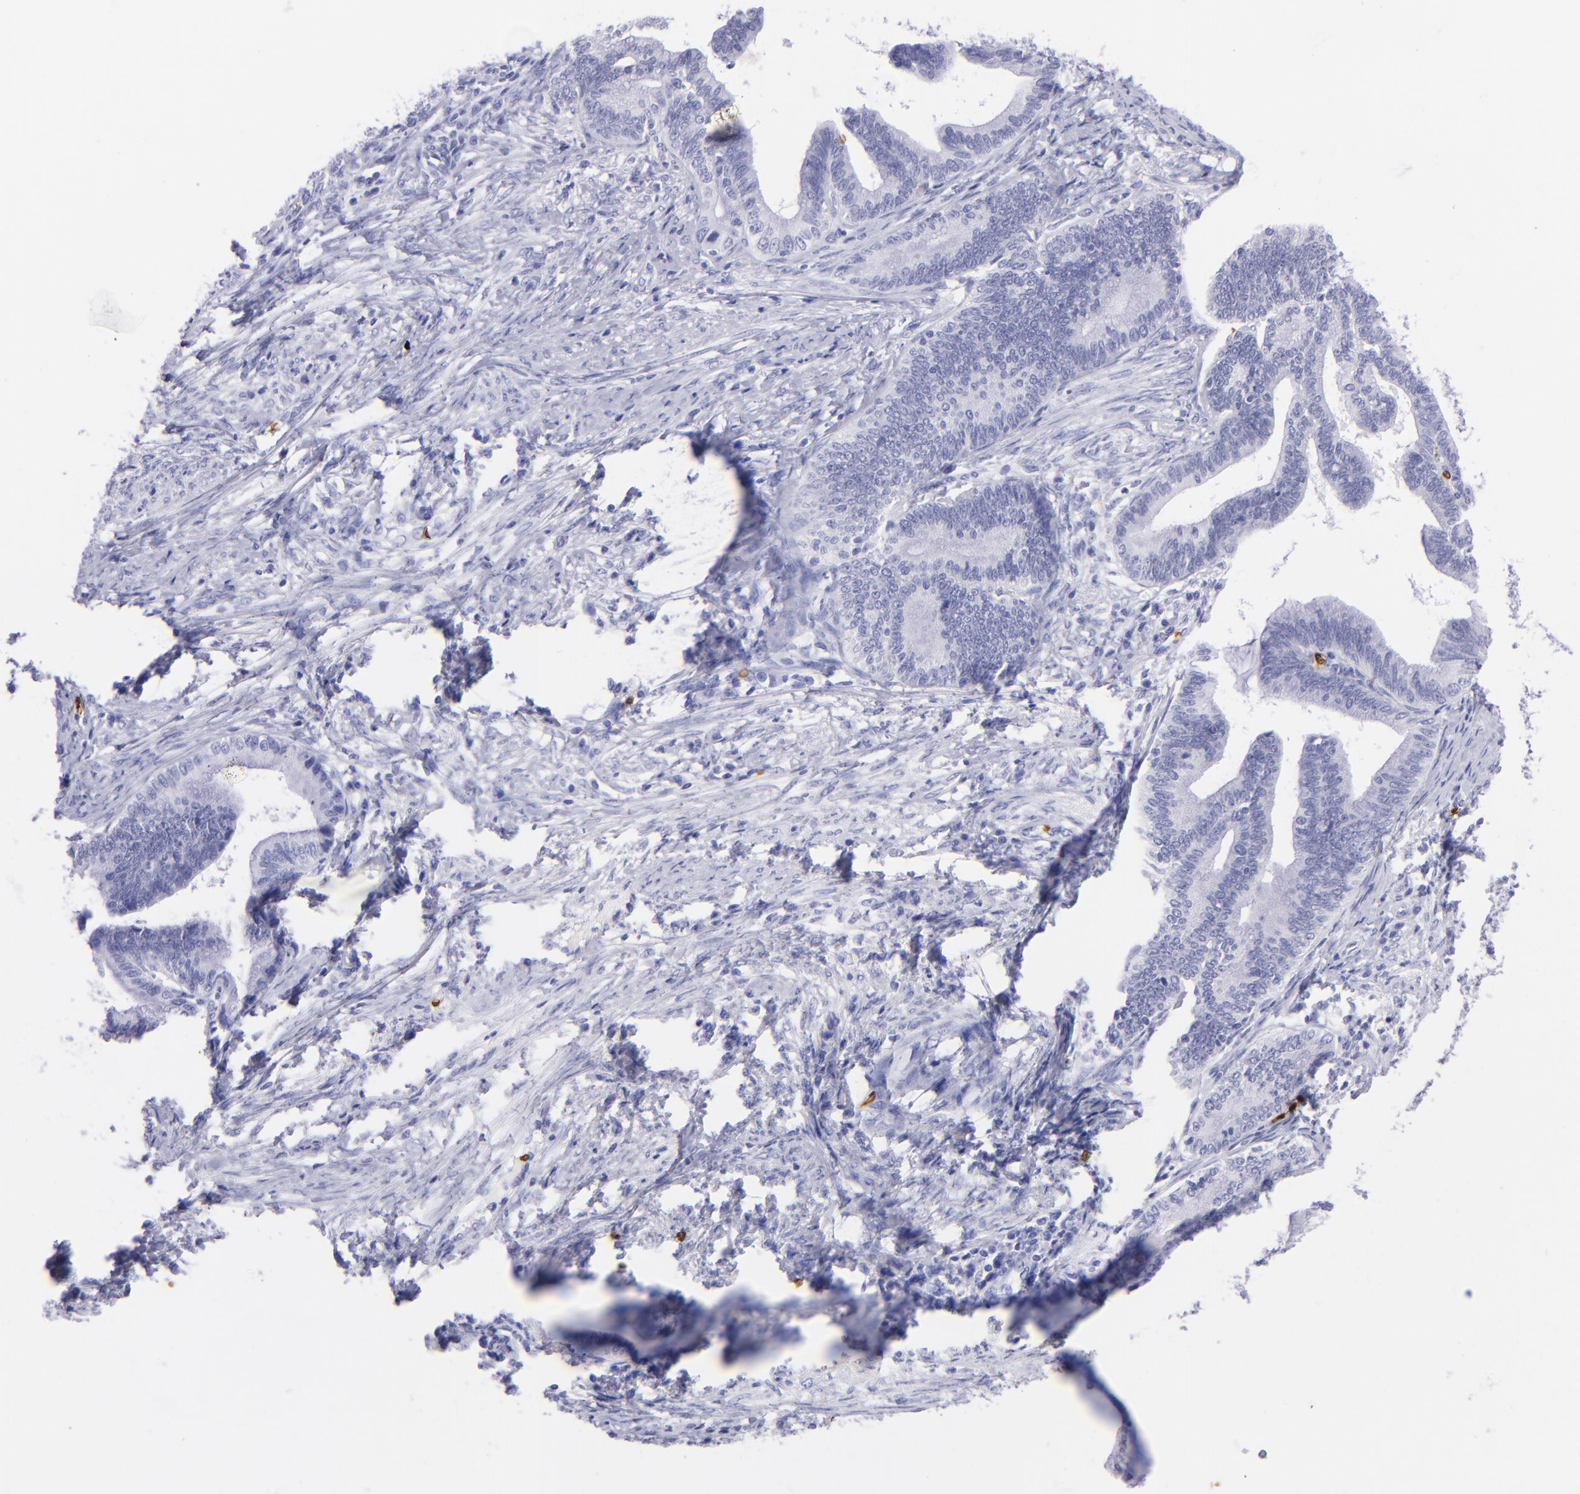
{"staining": {"intensity": "negative", "quantity": "none", "location": "none"}, "tissue": "cervical cancer", "cell_type": "Tumor cells", "image_type": "cancer", "snomed": [{"axis": "morphology", "description": "Adenocarcinoma, NOS"}, {"axis": "topography", "description": "Cervix"}], "caption": "Tumor cells show no significant staining in cervical adenocarcinoma.", "gene": "GYPA", "patient": {"sex": "female", "age": 36}}